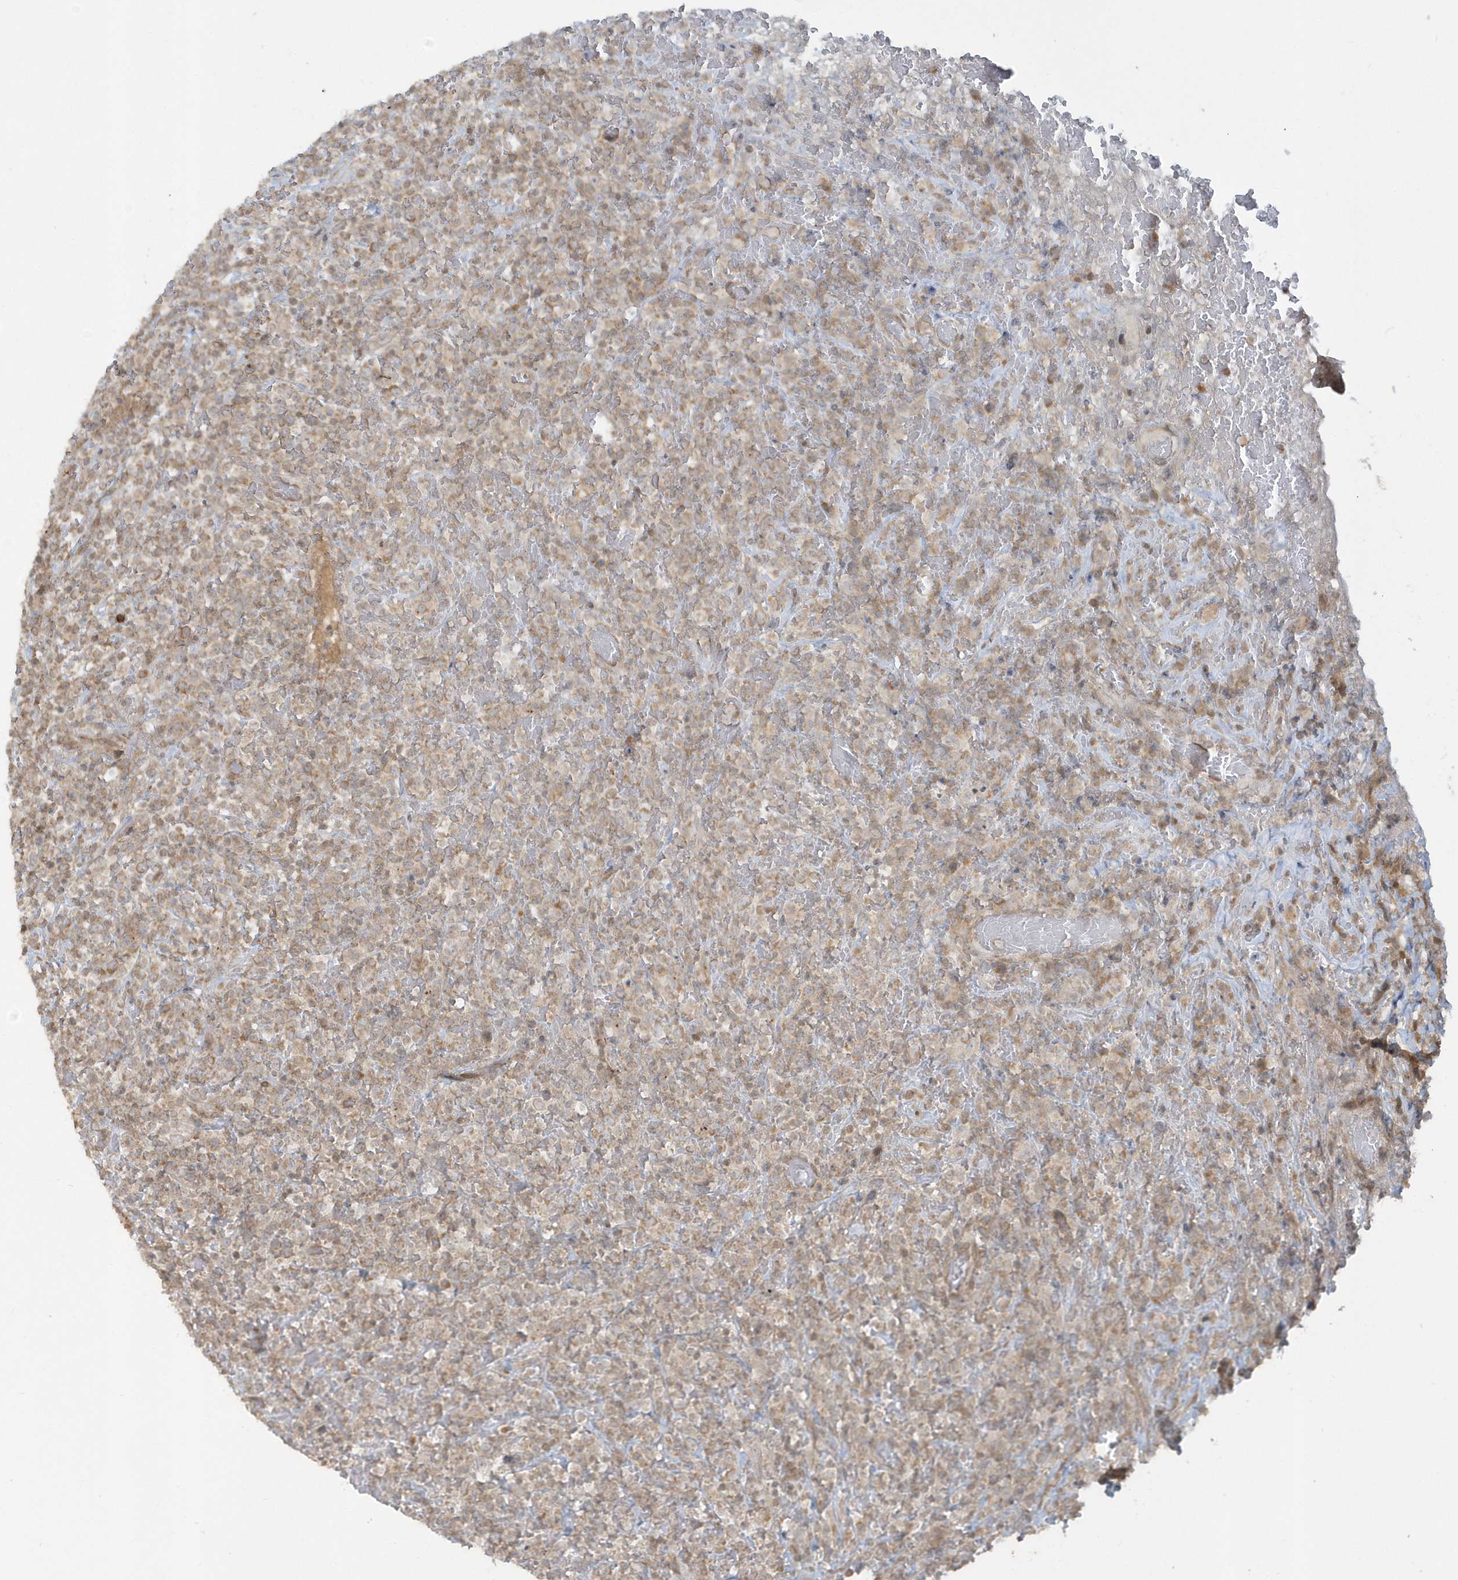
{"staining": {"intensity": "moderate", "quantity": ">75%", "location": "cytoplasmic/membranous"}, "tissue": "lymphoma", "cell_type": "Tumor cells", "image_type": "cancer", "snomed": [{"axis": "morphology", "description": "Malignant lymphoma, non-Hodgkin's type, High grade"}, {"axis": "topography", "description": "Colon"}], "caption": "Tumor cells demonstrate moderate cytoplasmic/membranous positivity in about >75% of cells in high-grade malignant lymphoma, non-Hodgkin's type. (DAB IHC, brown staining for protein, blue staining for nuclei).", "gene": "STIM2", "patient": {"sex": "female", "age": 53}}